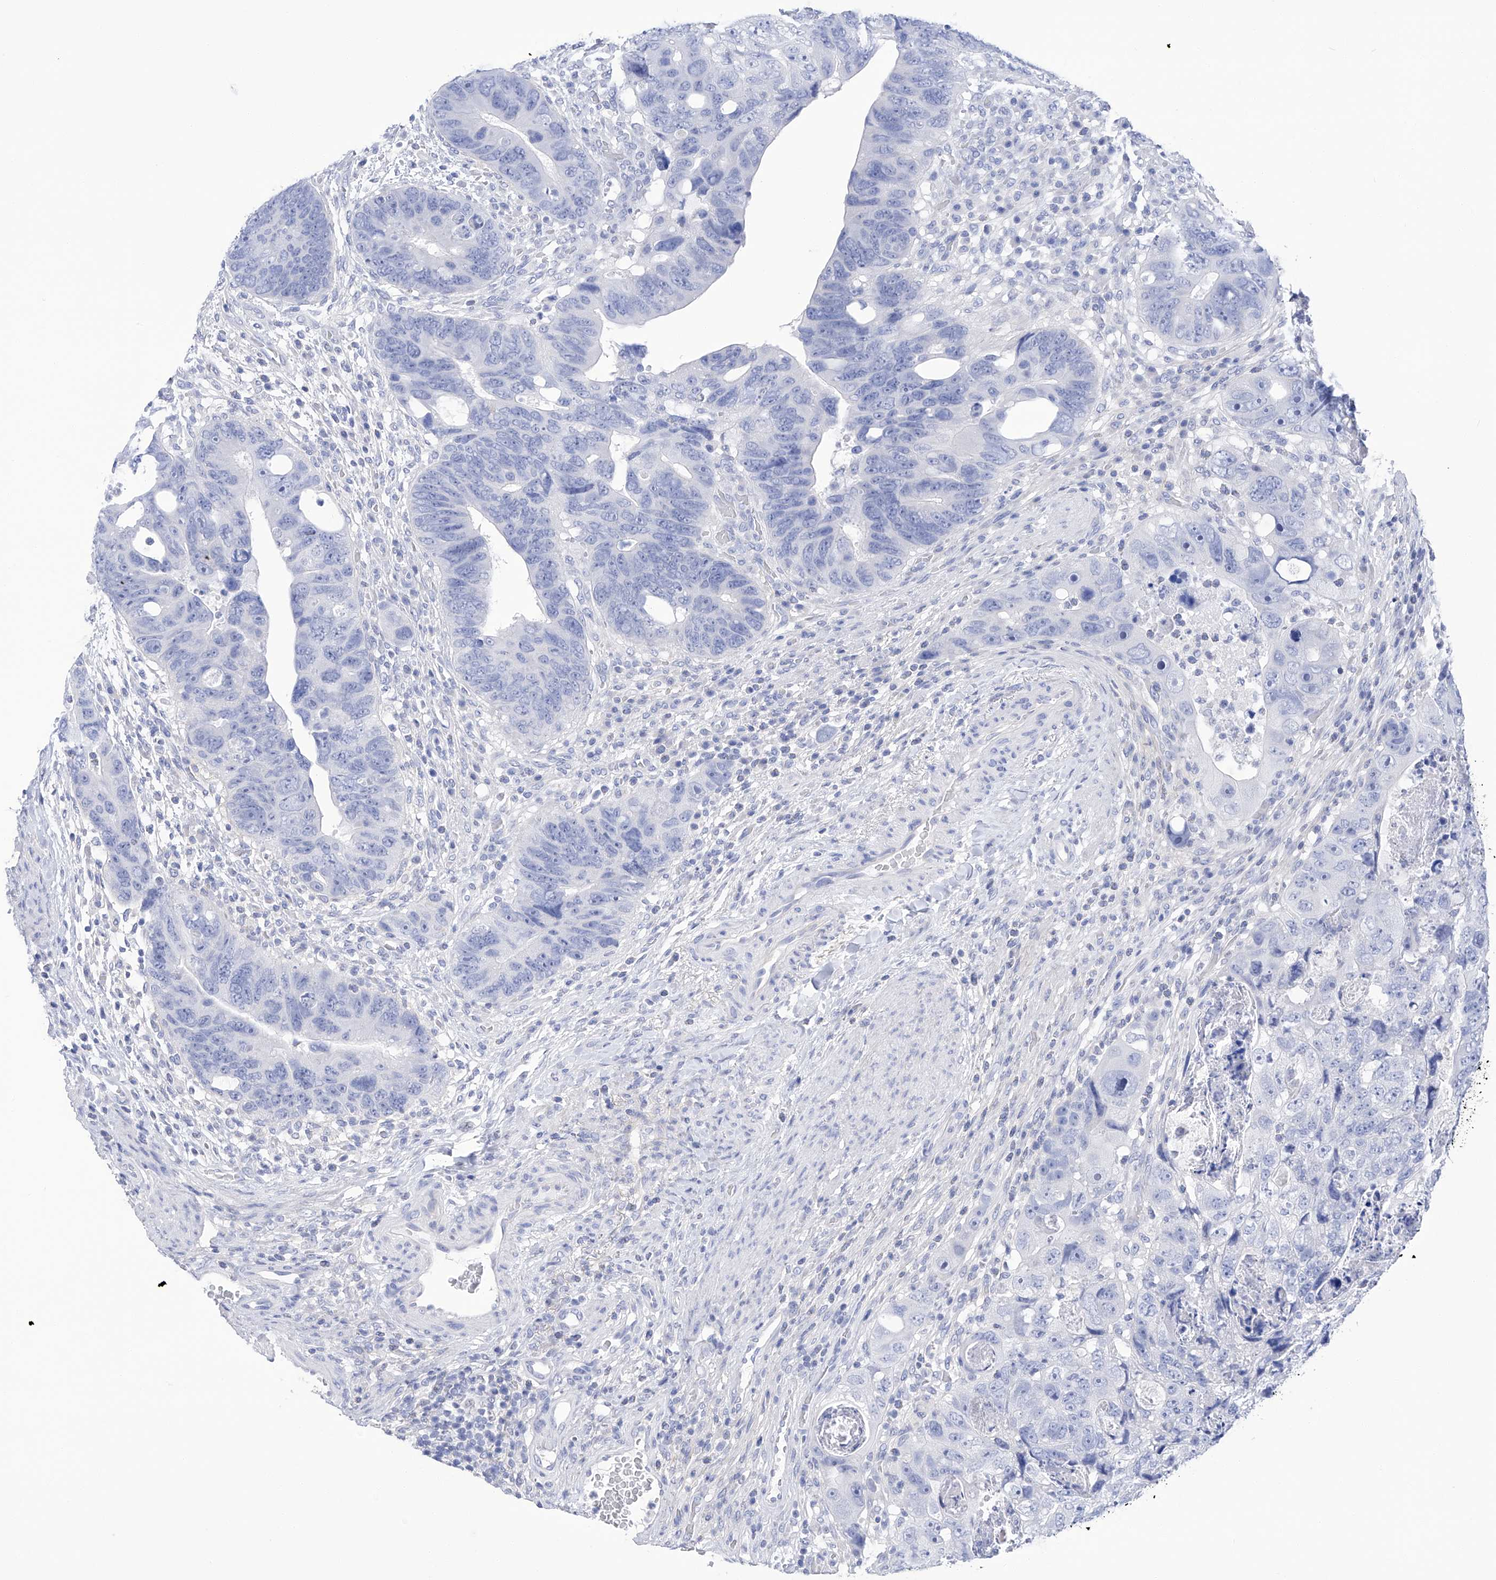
{"staining": {"intensity": "negative", "quantity": "none", "location": "none"}, "tissue": "colorectal cancer", "cell_type": "Tumor cells", "image_type": "cancer", "snomed": [{"axis": "morphology", "description": "Adenocarcinoma, NOS"}, {"axis": "topography", "description": "Rectum"}], "caption": "DAB immunohistochemical staining of human adenocarcinoma (colorectal) reveals no significant staining in tumor cells.", "gene": "FLG", "patient": {"sex": "male", "age": 59}}